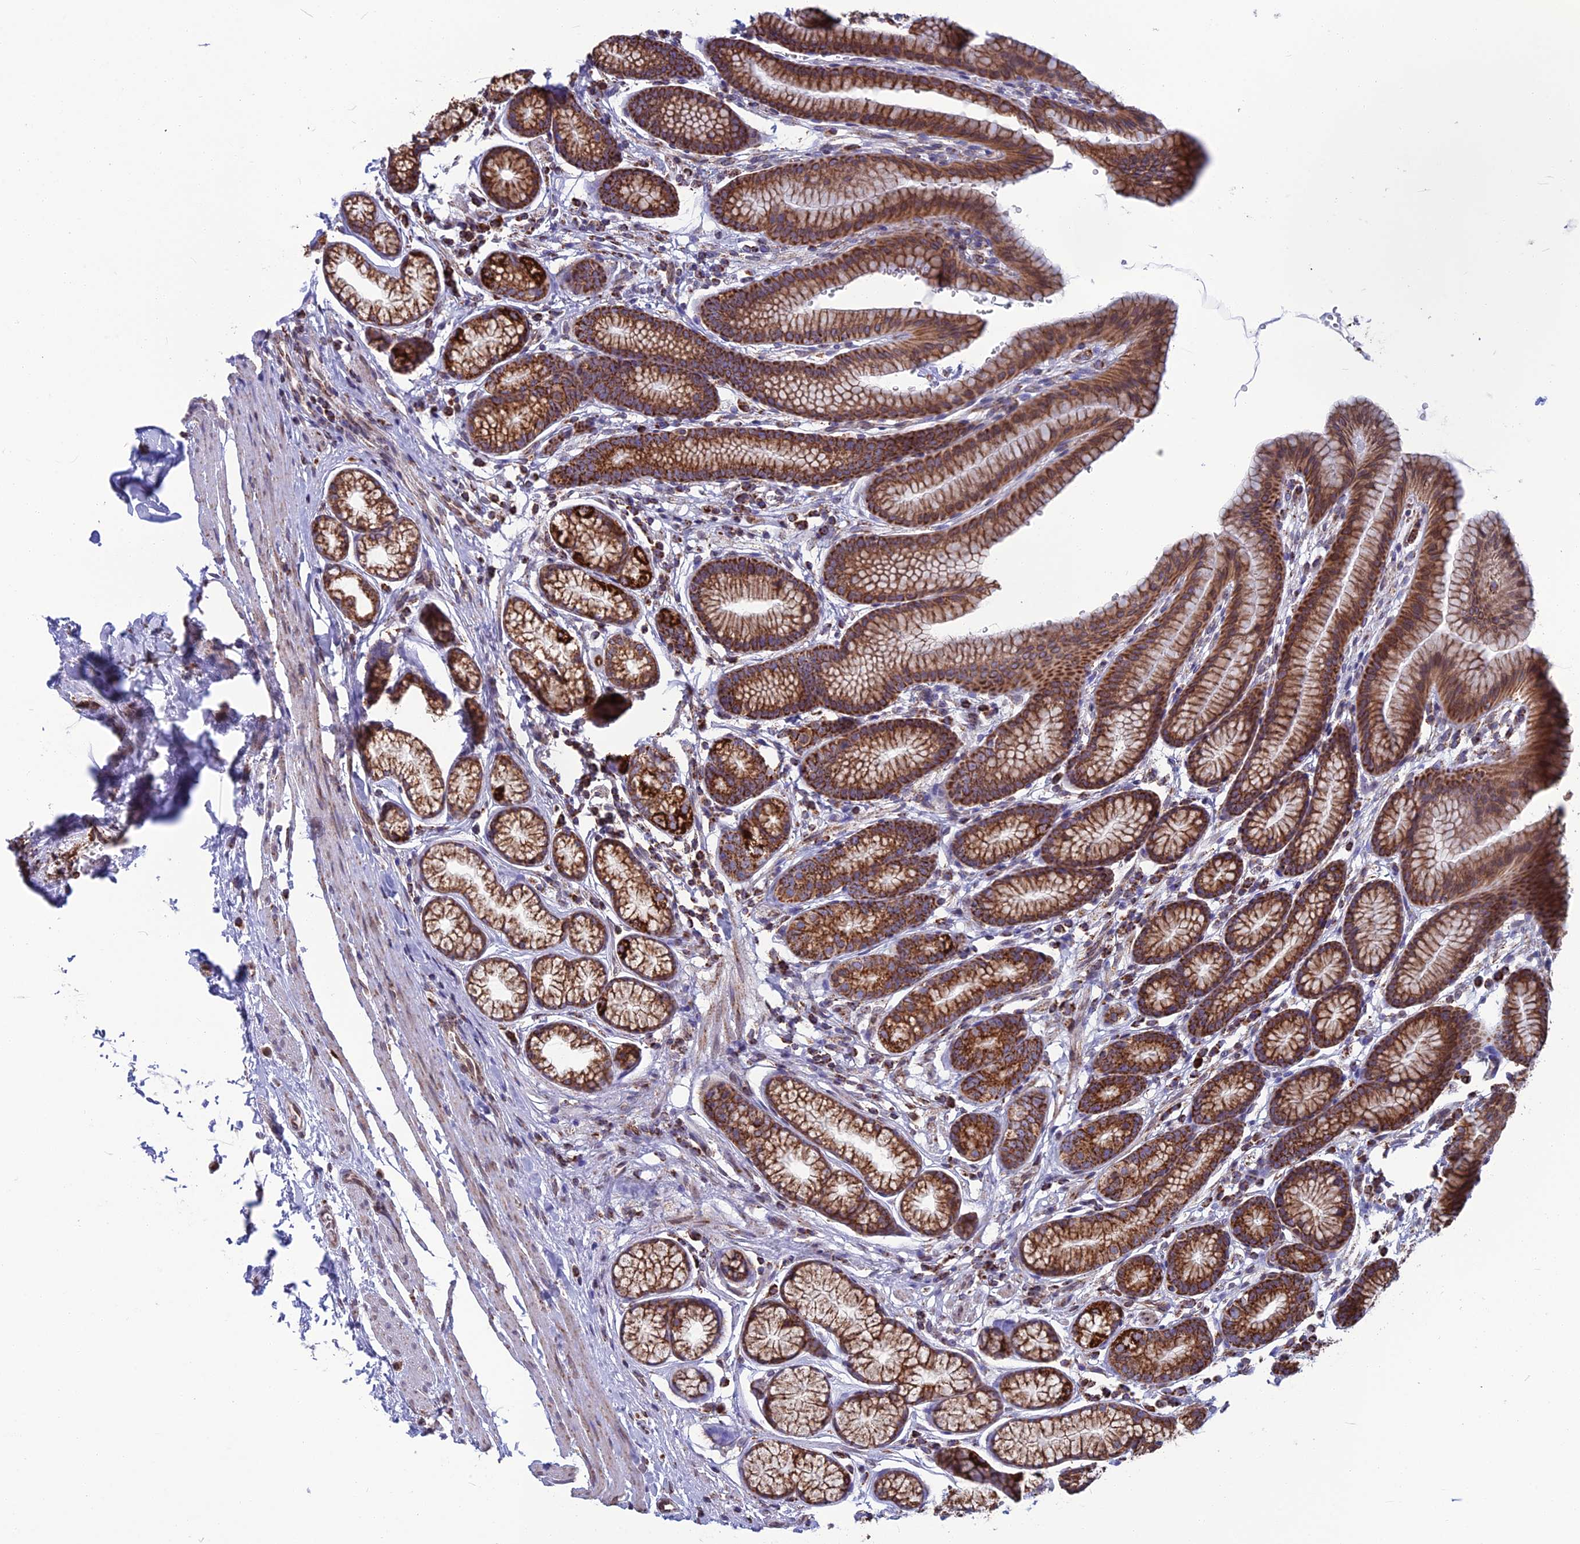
{"staining": {"intensity": "strong", "quantity": ">75%", "location": "cytoplasmic/membranous"}, "tissue": "stomach", "cell_type": "Glandular cells", "image_type": "normal", "snomed": [{"axis": "morphology", "description": "Normal tissue, NOS"}, {"axis": "topography", "description": "Stomach"}], "caption": "A high-resolution photomicrograph shows immunohistochemistry (IHC) staining of normal stomach, which reveals strong cytoplasmic/membranous staining in about >75% of glandular cells.", "gene": "CS", "patient": {"sex": "male", "age": 42}}